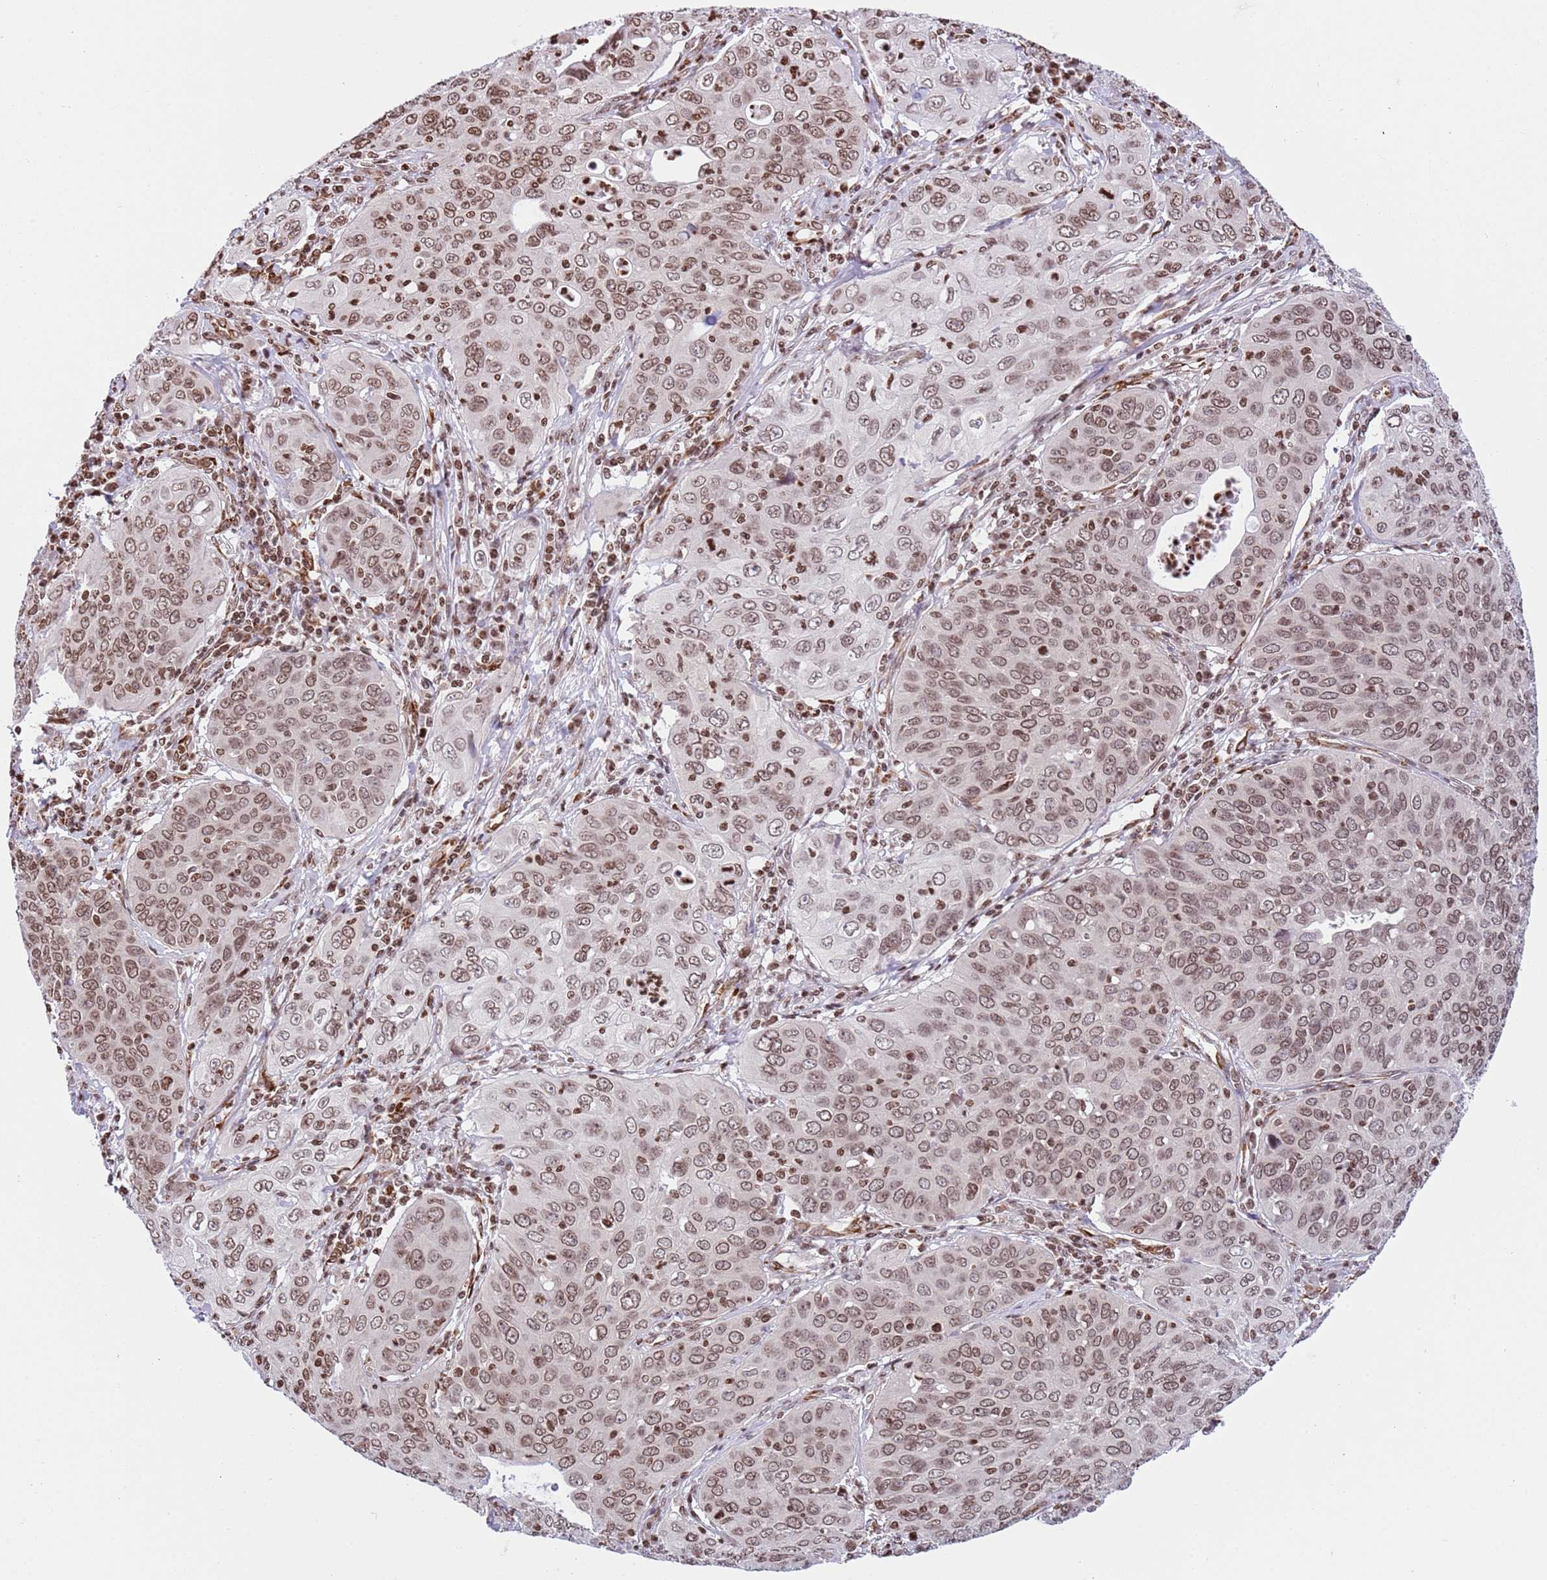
{"staining": {"intensity": "moderate", "quantity": ">75%", "location": "nuclear"}, "tissue": "cervical cancer", "cell_type": "Tumor cells", "image_type": "cancer", "snomed": [{"axis": "morphology", "description": "Squamous cell carcinoma, NOS"}, {"axis": "topography", "description": "Cervix"}], "caption": "The immunohistochemical stain labels moderate nuclear expression in tumor cells of cervical cancer (squamous cell carcinoma) tissue. (Stains: DAB in brown, nuclei in blue, Microscopy: brightfield microscopy at high magnification).", "gene": "NRIP1", "patient": {"sex": "female", "age": 36}}